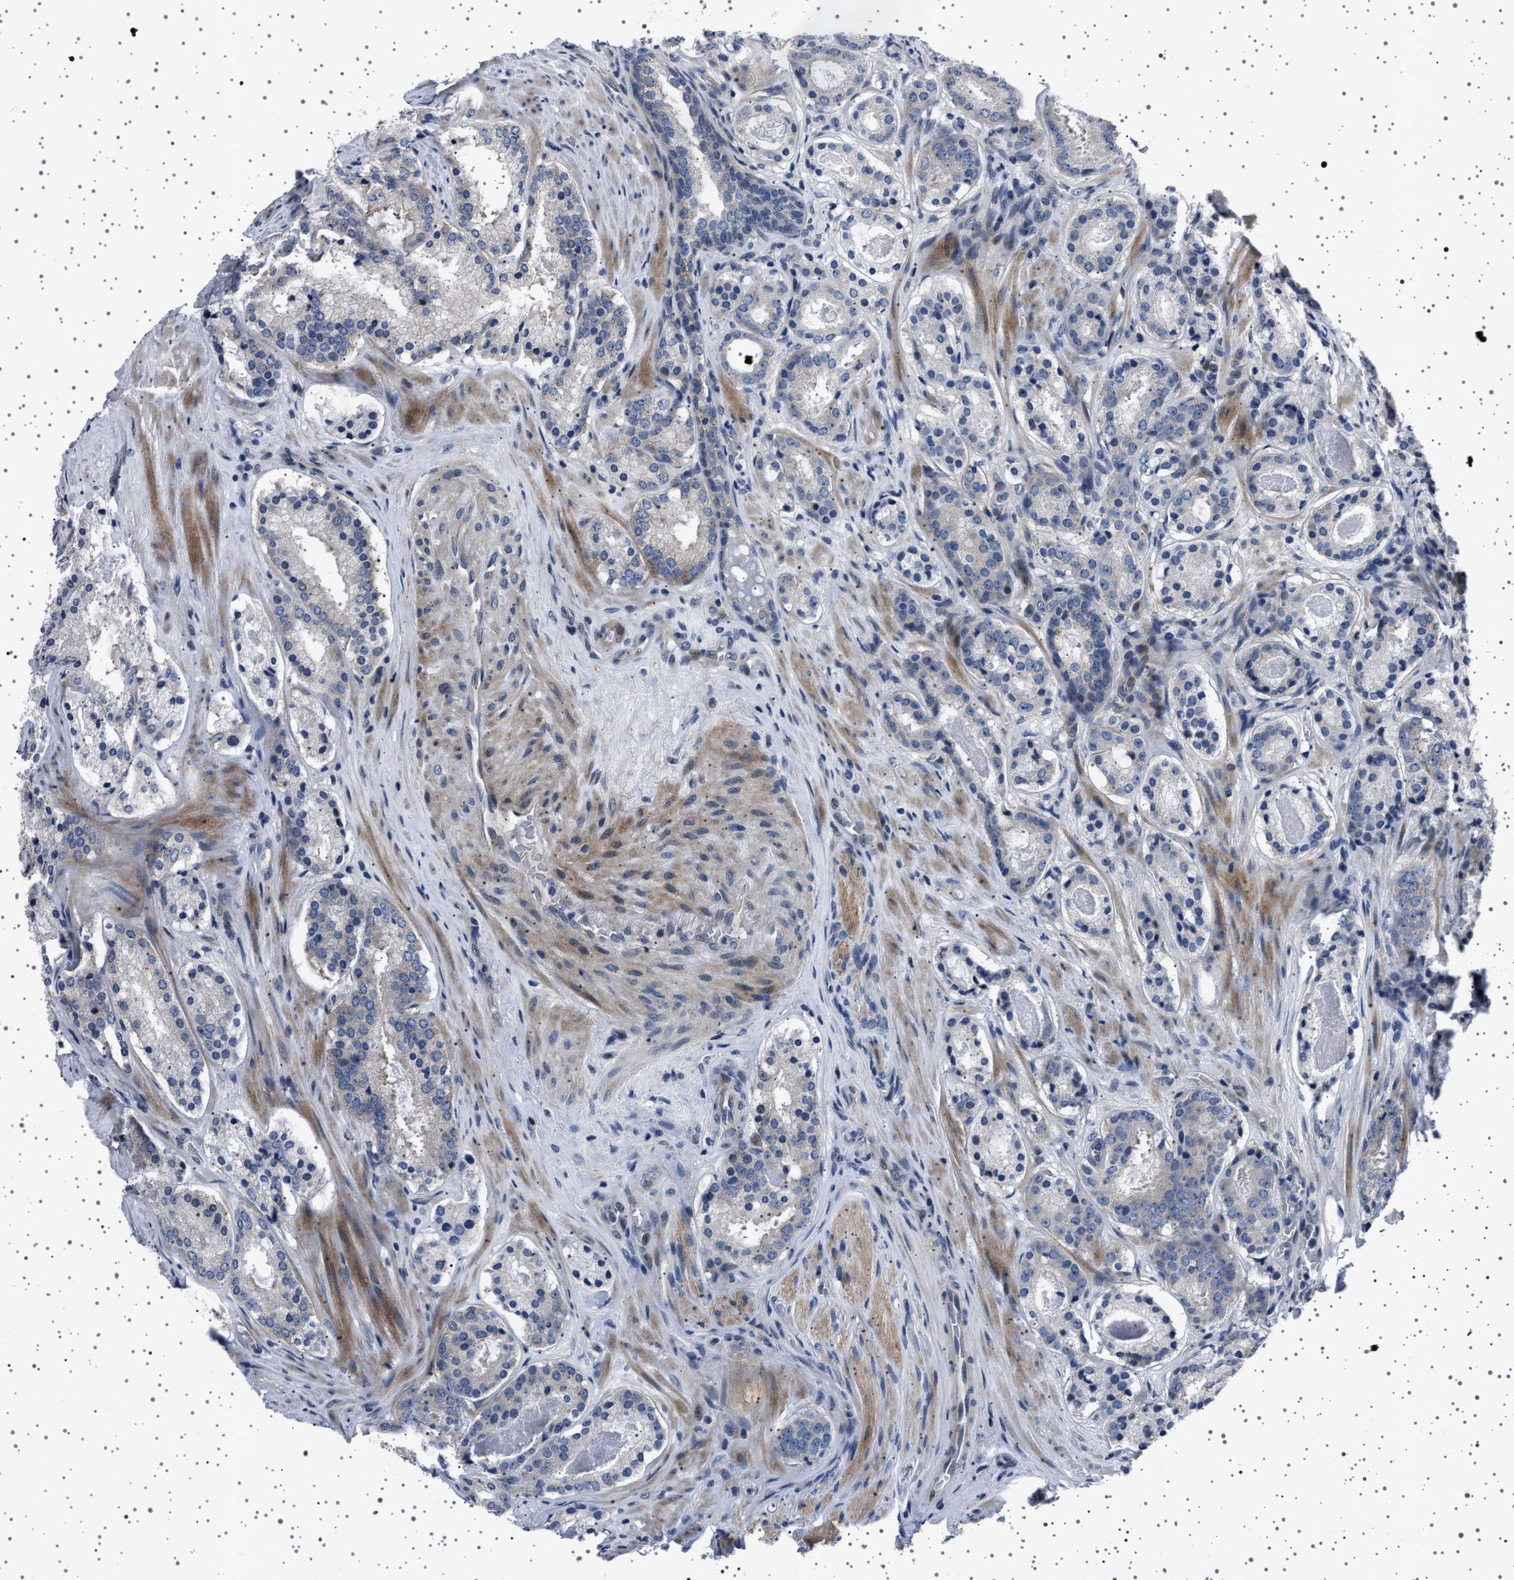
{"staining": {"intensity": "negative", "quantity": "none", "location": "none"}, "tissue": "prostate cancer", "cell_type": "Tumor cells", "image_type": "cancer", "snomed": [{"axis": "morphology", "description": "Adenocarcinoma, Low grade"}, {"axis": "topography", "description": "Prostate"}], "caption": "Protein analysis of prostate adenocarcinoma (low-grade) exhibits no significant positivity in tumor cells.", "gene": "PAK5", "patient": {"sex": "male", "age": 69}}